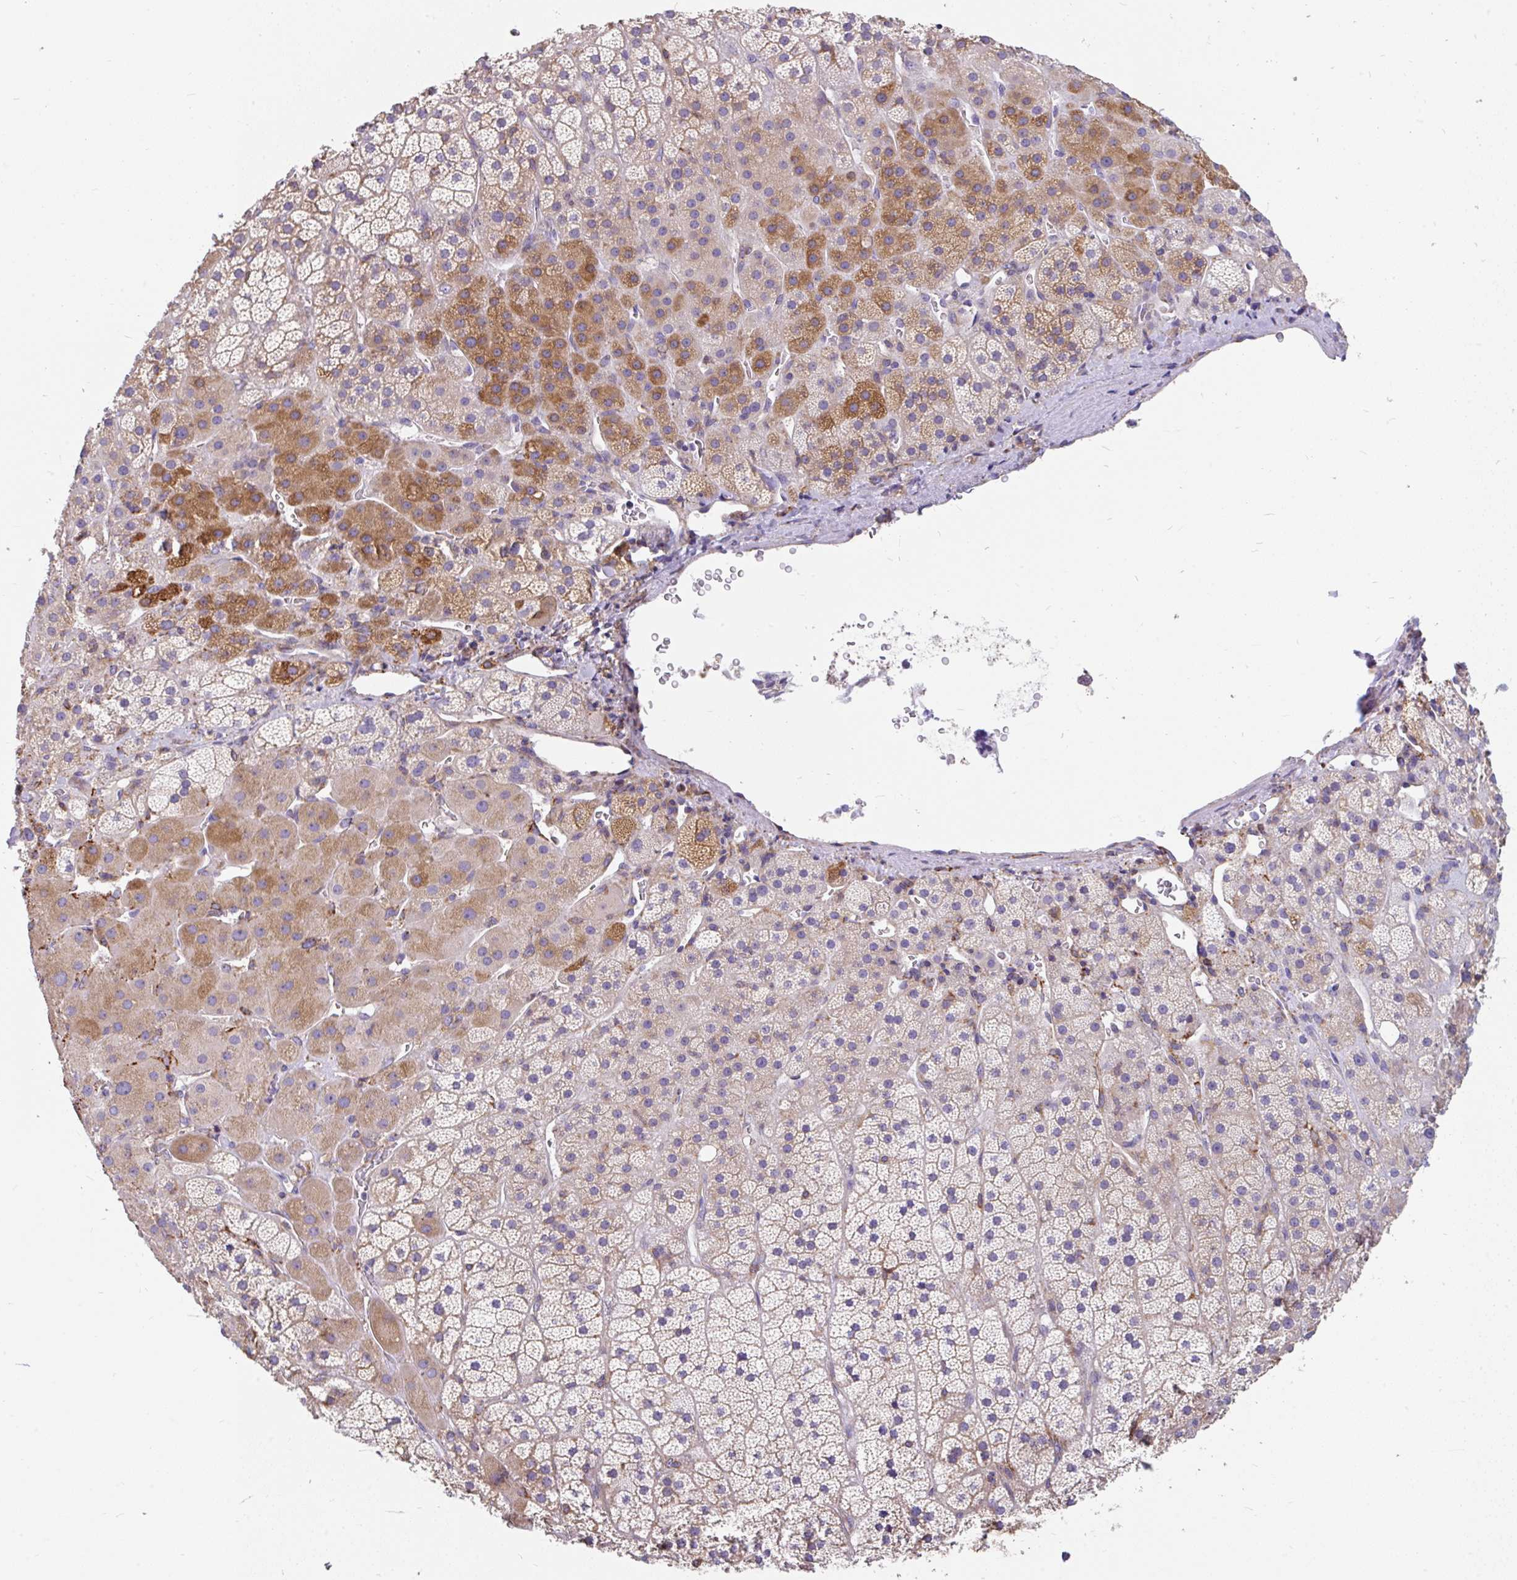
{"staining": {"intensity": "moderate", "quantity": "25%-75%", "location": "cytoplasmic/membranous"}, "tissue": "adrenal gland", "cell_type": "Glandular cells", "image_type": "normal", "snomed": [{"axis": "morphology", "description": "Normal tissue, NOS"}, {"axis": "topography", "description": "Adrenal gland"}], "caption": "Immunohistochemical staining of normal adrenal gland exhibits moderate cytoplasmic/membranous protein expression in approximately 25%-75% of glandular cells.", "gene": "EML5", "patient": {"sex": "male", "age": 57}}